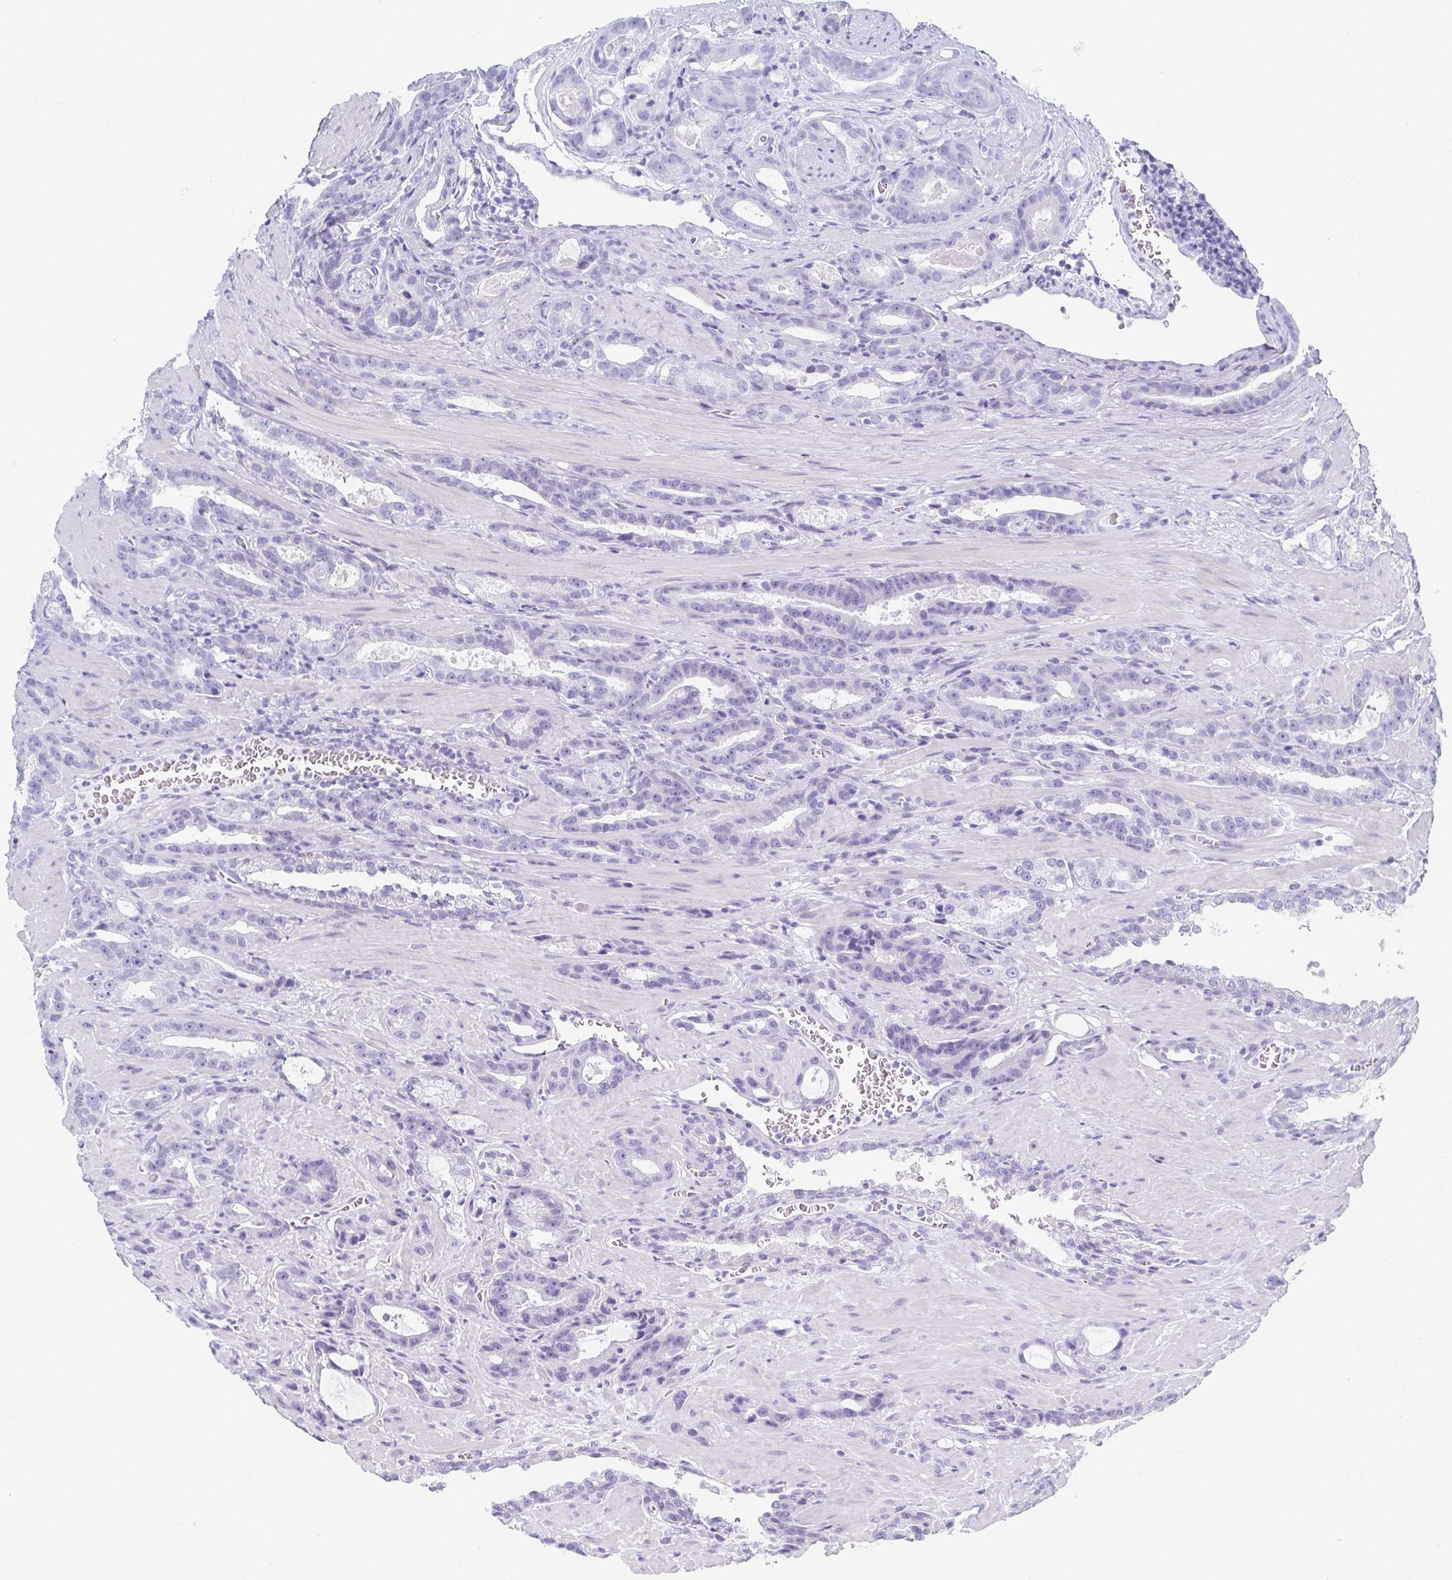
{"staining": {"intensity": "negative", "quantity": "none", "location": "none"}, "tissue": "prostate cancer", "cell_type": "Tumor cells", "image_type": "cancer", "snomed": [{"axis": "morphology", "description": "Adenocarcinoma, High grade"}, {"axis": "topography", "description": "Prostate"}], "caption": "An immunohistochemistry image of prostate cancer (adenocarcinoma (high-grade)) is shown. There is no staining in tumor cells of prostate cancer (adenocarcinoma (high-grade)).", "gene": "SYCP1", "patient": {"sex": "male", "age": 65}}